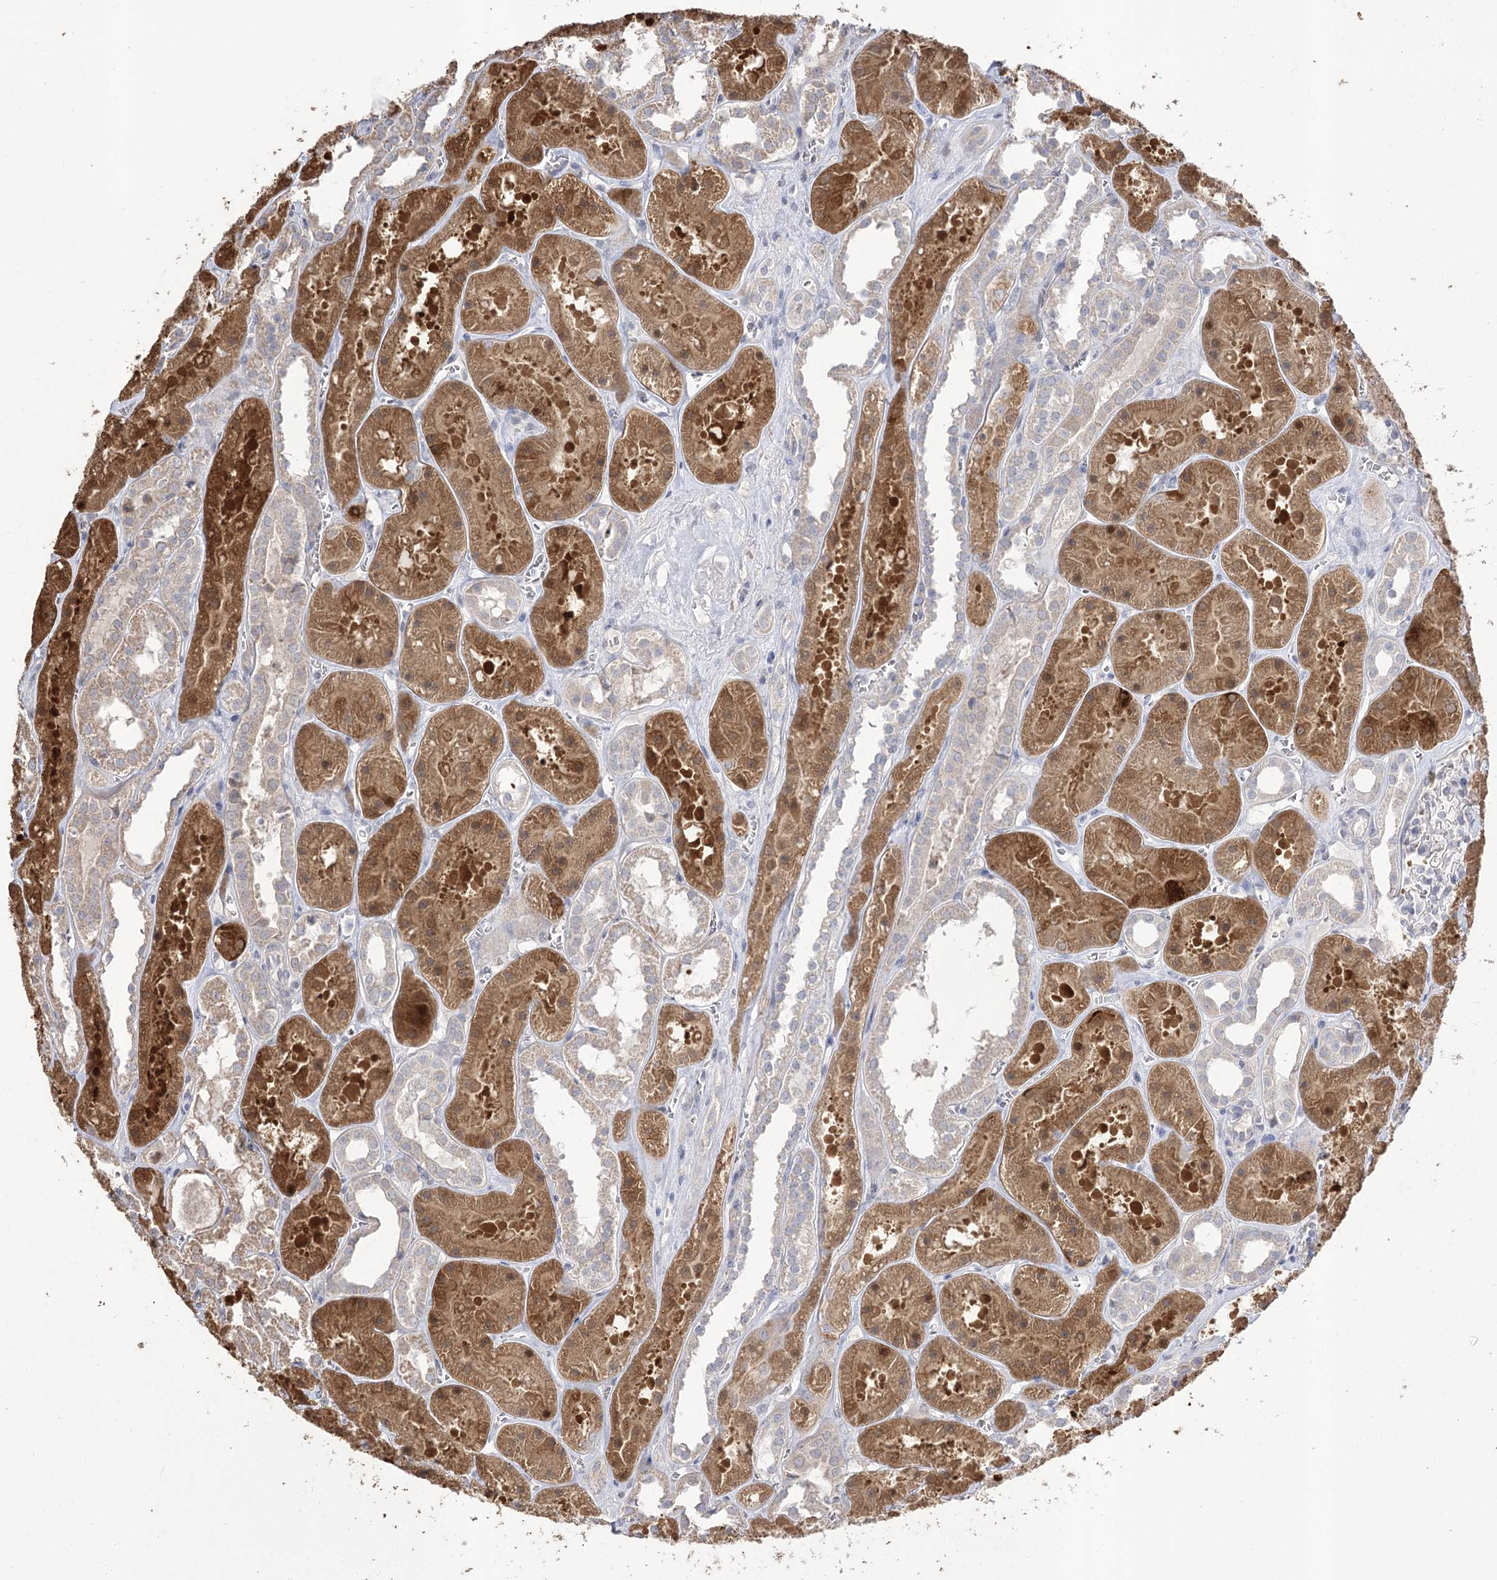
{"staining": {"intensity": "negative", "quantity": "none", "location": "none"}, "tissue": "kidney", "cell_type": "Cells in glomeruli", "image_type": "normal", "snomed": [{"axis": "morphology", "description": "Normal tissue, NOS"}, {"axis": "topography", "description": "Kidney"}], "caption": "Immunohistochemistry image of unremarkable kidney stained for a protein (brown), which displays no expression in cells in glomeruli. The staining was performed using DAB (3,3'-diaminobenzidine) to visualize the protein expression in brown, while the nuclei were stained in blue with hematoxylin (Magnification: 20x).", "gene": "R3HDM2", "patient": {"sex": "female", "age": 41}}